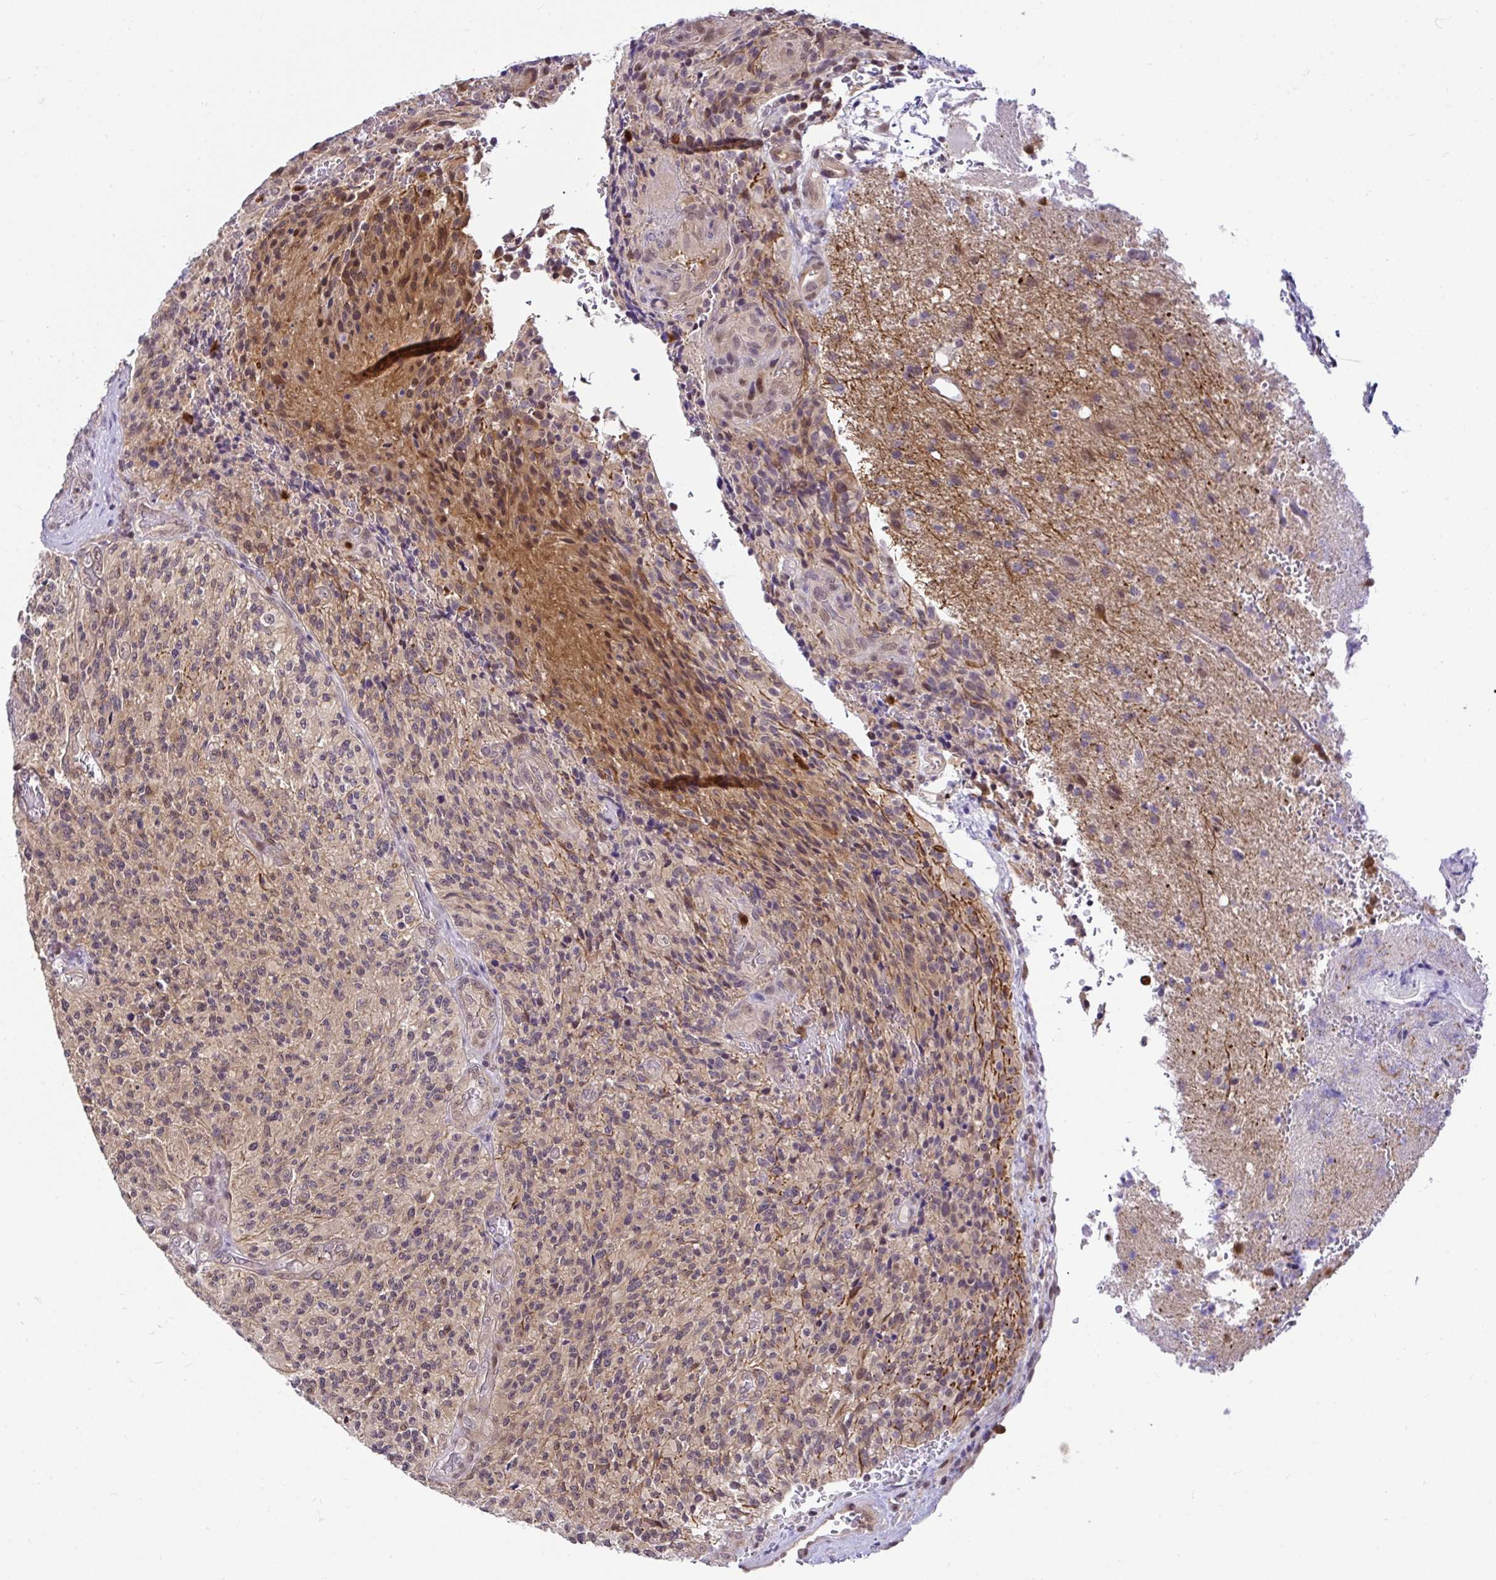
{"staining": {"intensity": "weak", "quantity": "25%-75%", "location": "cytoplasmic/membranous"}, "tissue": "glioma", "cell_type": "Tumor cells", "image_type": "cancer", "snomed": [{"axis": "morphology", "description": "Normal tissue, NOS"}, {"axis": "morphology", "description": "Glioma, malignant, High grade"}, {"axis": "topography", "description": "Cerebral cortex"}], "caption": "Weak cytoplasmic/membranous staining for a protein is present in about 25%-75% of tumor cells of malignant glioma (high-grade) using IHC.", "gene": "PIN4", "patient": {"sex": "male", "age": 56}}